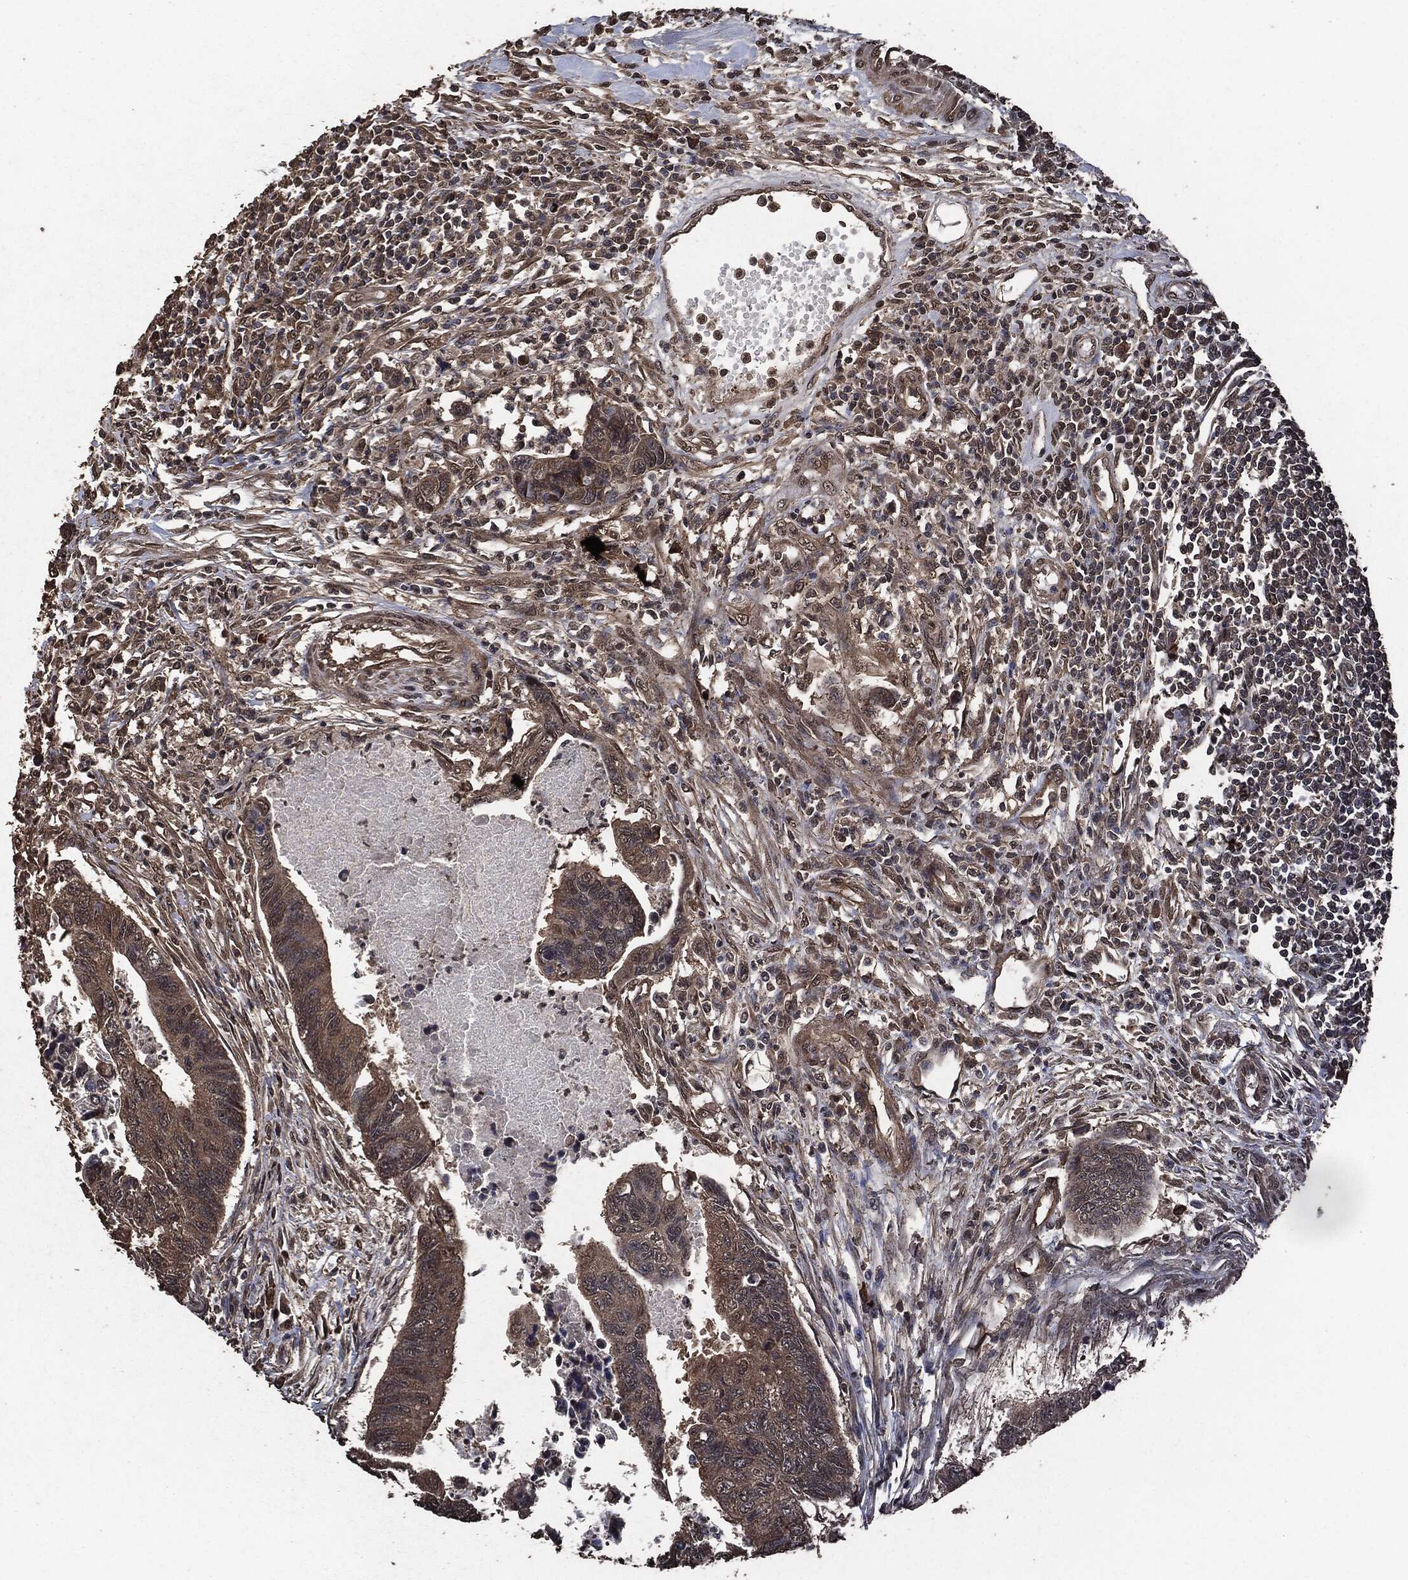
{"staining": {"intensity": "weak", "quantity": ">75%", "location": "cytoplasmic/membranous"}, "tissue": "colorectal cancer", "cell_type": "Tumor cells", "image_type": "cancer", "snomed": [{"axis": "morphology", "description": "Adenocarcinoma, NOS"}, {"axis": "topography", "description": "Colon"}], "caption": "The photomicrograph shows a brown stain indicating the presence of a protein in the cytoplasmic/membranous of tumor cells in colorectal cancer.", "gene": "AKT1S1", "patient": {"sex": "female", "age": 65}}